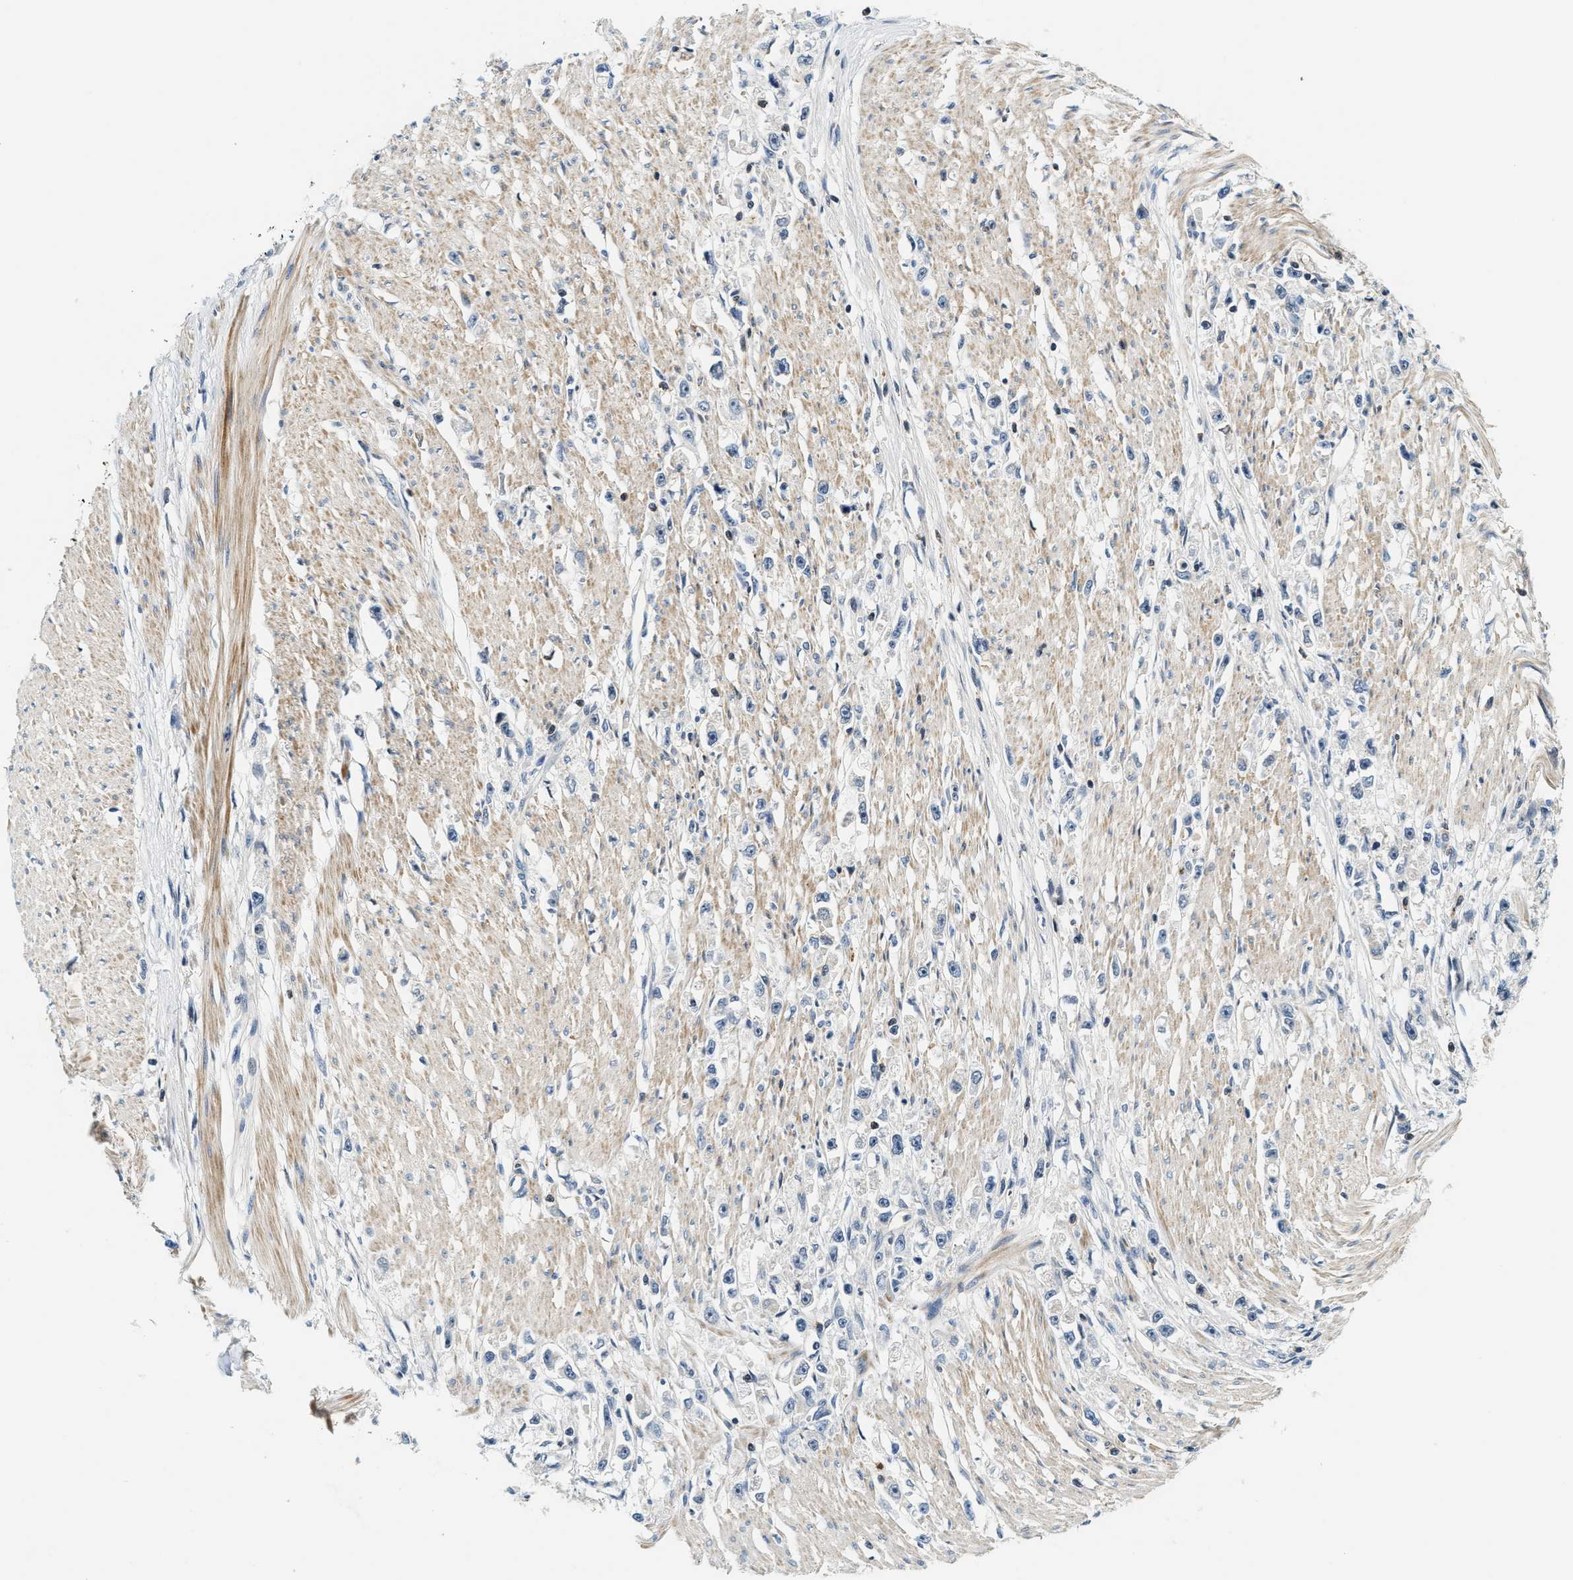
{"staining": {"intensity": "negative", "quantity": "none", "location": "none"}, "tissue": "stomach cancer", "cell_type": "Tumor cells", "image_type": "cancer", "snomed": [{"axis": "morphology", "description": "Adenocarcinoma, NOS"}, {"axis": "topography", "description": "Stomach"}], "caption": "A high-resolution photomicrograph shows immunohistochemistry (IHC) staining of stomach cancer (adenocarcinoma), which shows no significant positivity in tumor cells.", "gene": "SAMD9", "patient": {"sex": "female", "age": 59}}